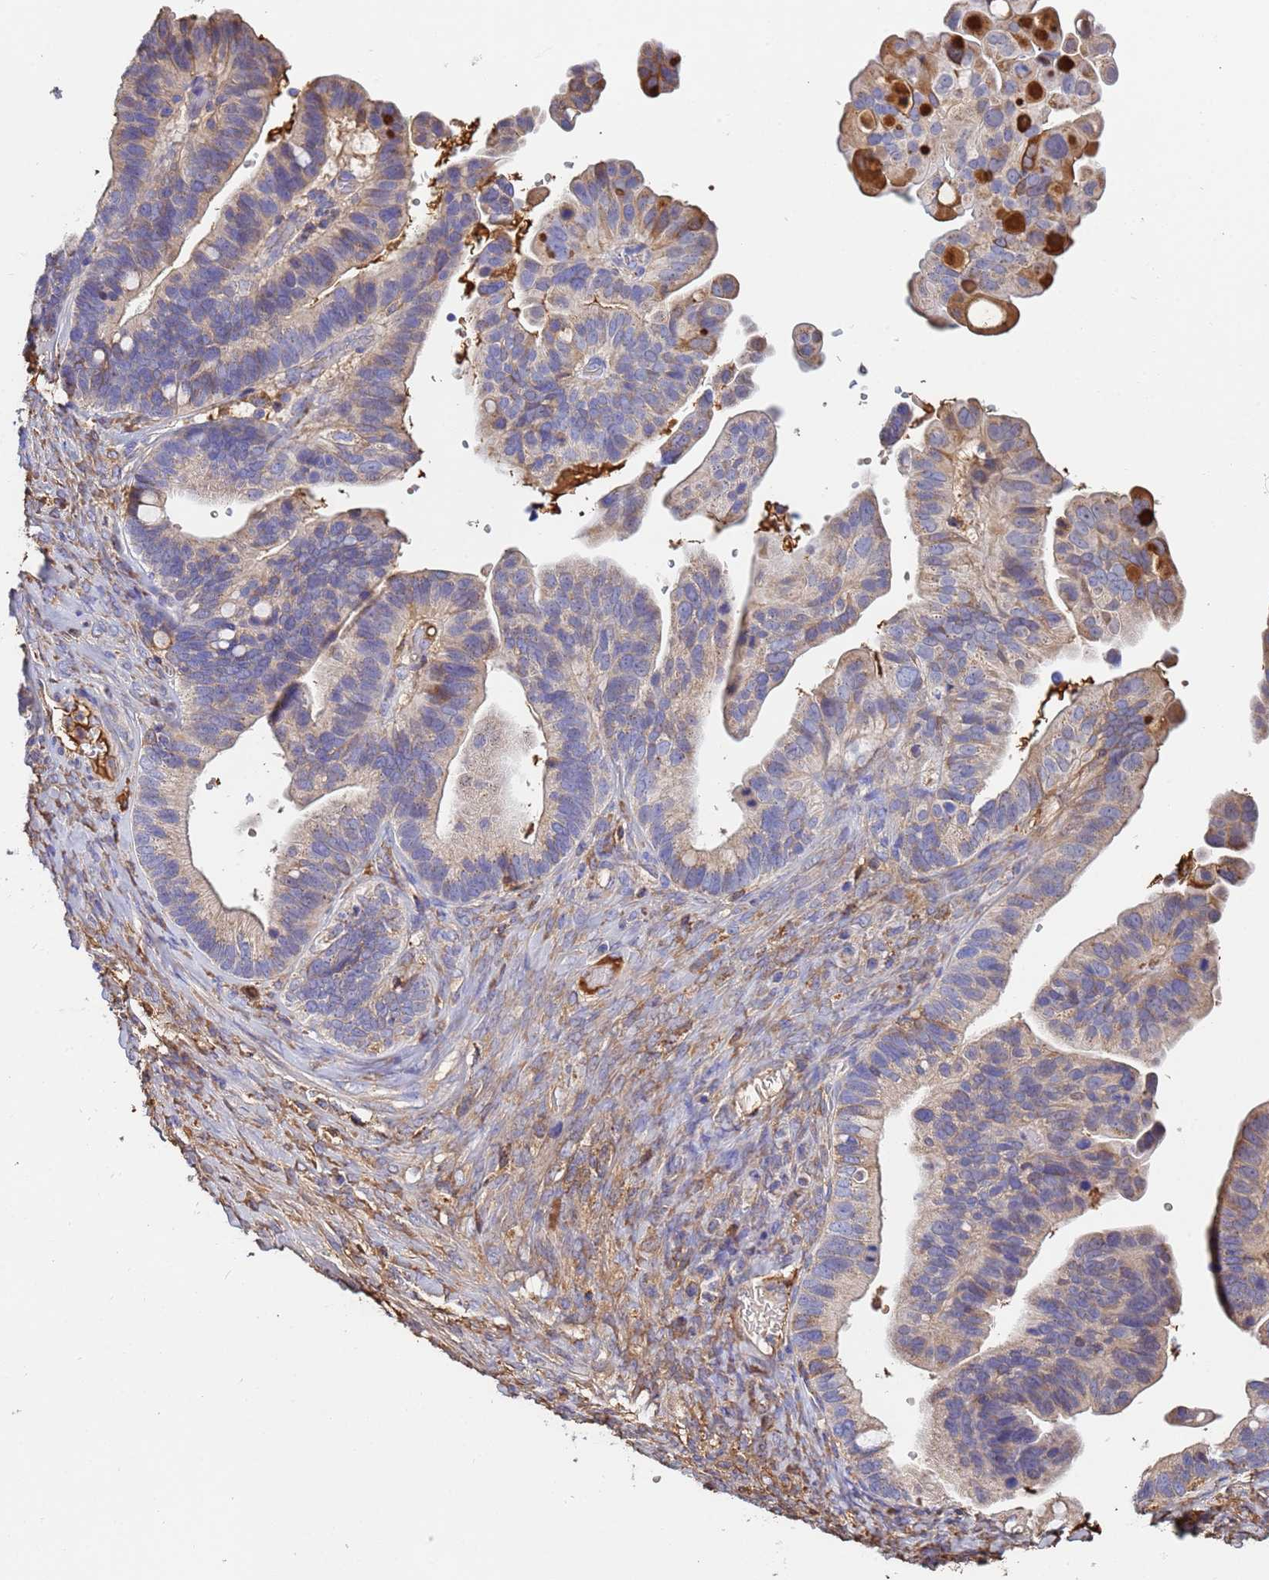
{"staining": {"intensity": "weak", "quantity": "25%-75%", "location": "cytoplasmic/membranous"}, "tissue": "ovarian cancer", "cell_type": "Tumor cells", "image_type": "cancer", "snomed": [{"axis": "morphology", "description": "Cystadenocarcinoma, serous, NOS"}, {"axis": "topography", "description": "Ovary"}], "caption": "About 25%-75% of tumor cells in ovarian cancer display weak cytoplasmic/membranous protein staining as visualized by brown immunohistochemical staining.", "gene": "GLUD1", "patient": {"sex": "female", "age": 56}}